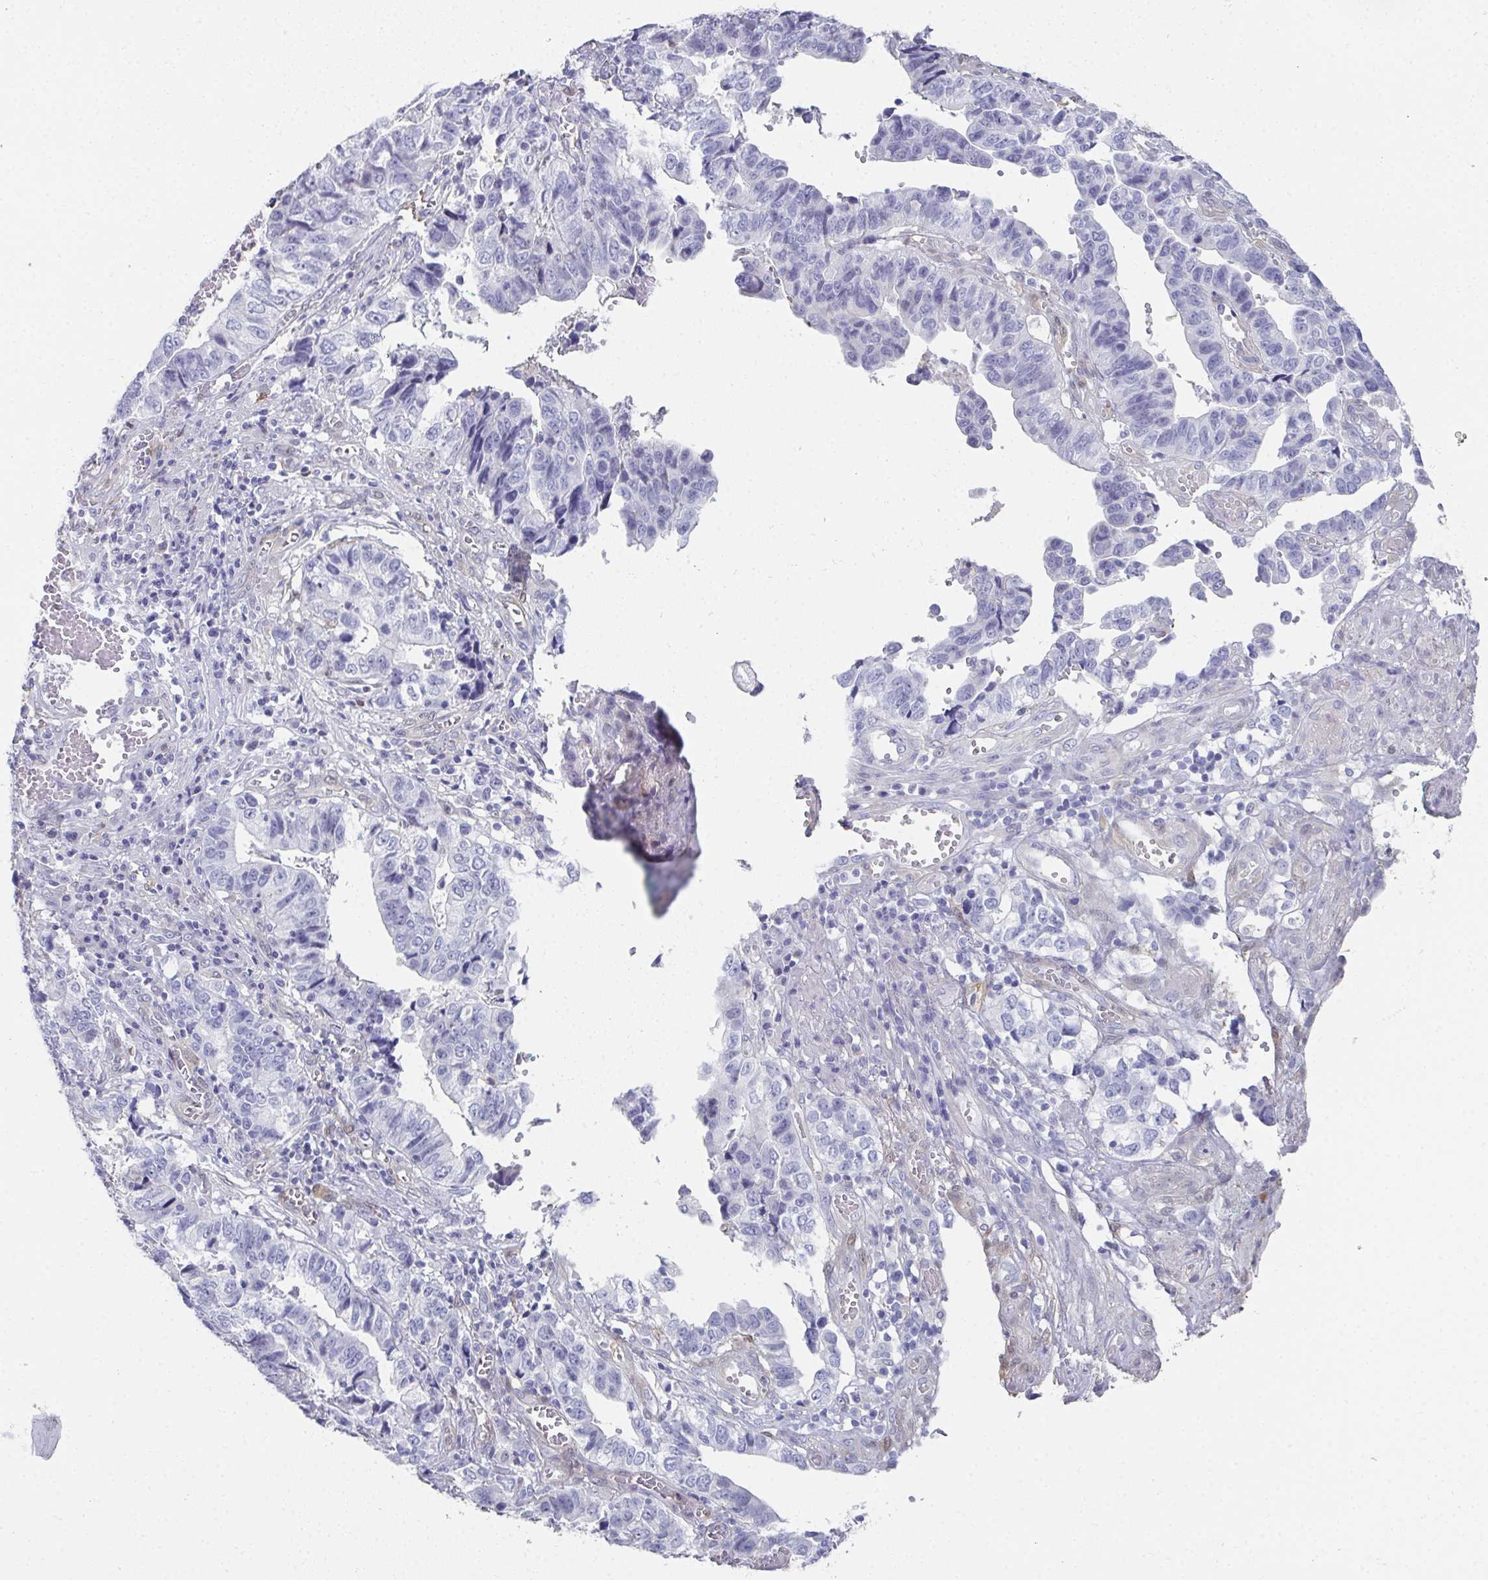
{"staining": {"intensity": "negative", "quantity": "none", "location": "none"}, "tissue": "stomach cancer", "cell_type": "Tumor cells", "image_type": "cancer", "snomed": [{"axis": "morphology", "description": "Adenocarcinoma, NOS"}, {"axis": "topography", "description": "Stomach, upper"}], "caption": "Immunohistochemistry histopathology image of stomach cancer stained for a protein (brown), which shows no positivity in tumor cells.", "gene": "RBP1", "patient": {"sex": "female", "age": 67}}